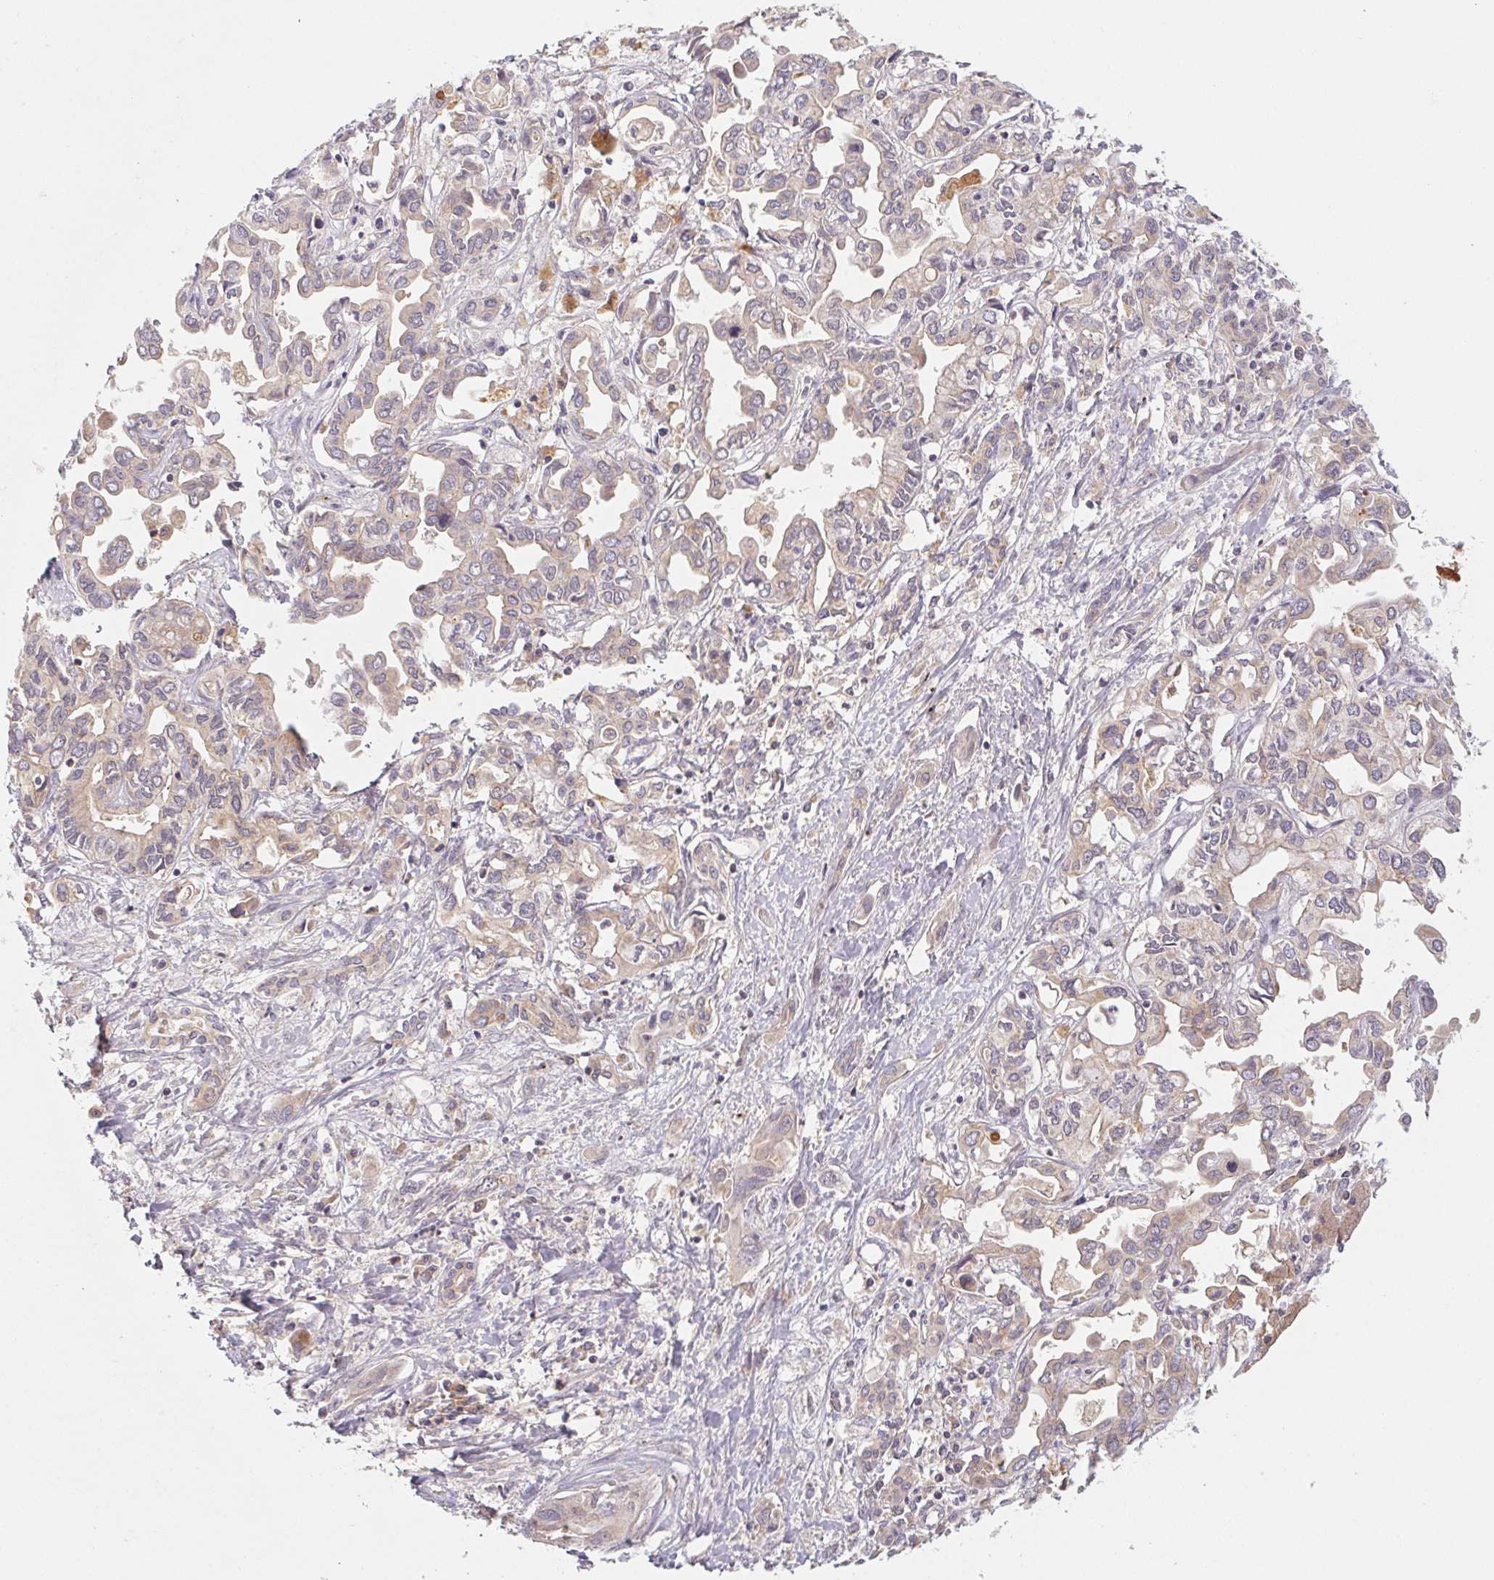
{"staining": {"intensity": "weak", "quantity": "<25%", "location": "cytoplasmic/membranous"}, "tissue": "liver cancer", "cell_type": "Tumor cells", "image_type": "cancer", "snomed": [{"axis": "morphology", "description": "Cholangiocarcinoma"}, {"axis": "topography", "description": "Liver"}], "caption": "IHC photomicrograph of human liver cancer stained for a protein (brown), which shows no positivity in tumor cells.", "gene": "MTHFD1", "patient": {"sex": "female", "age": 64}}